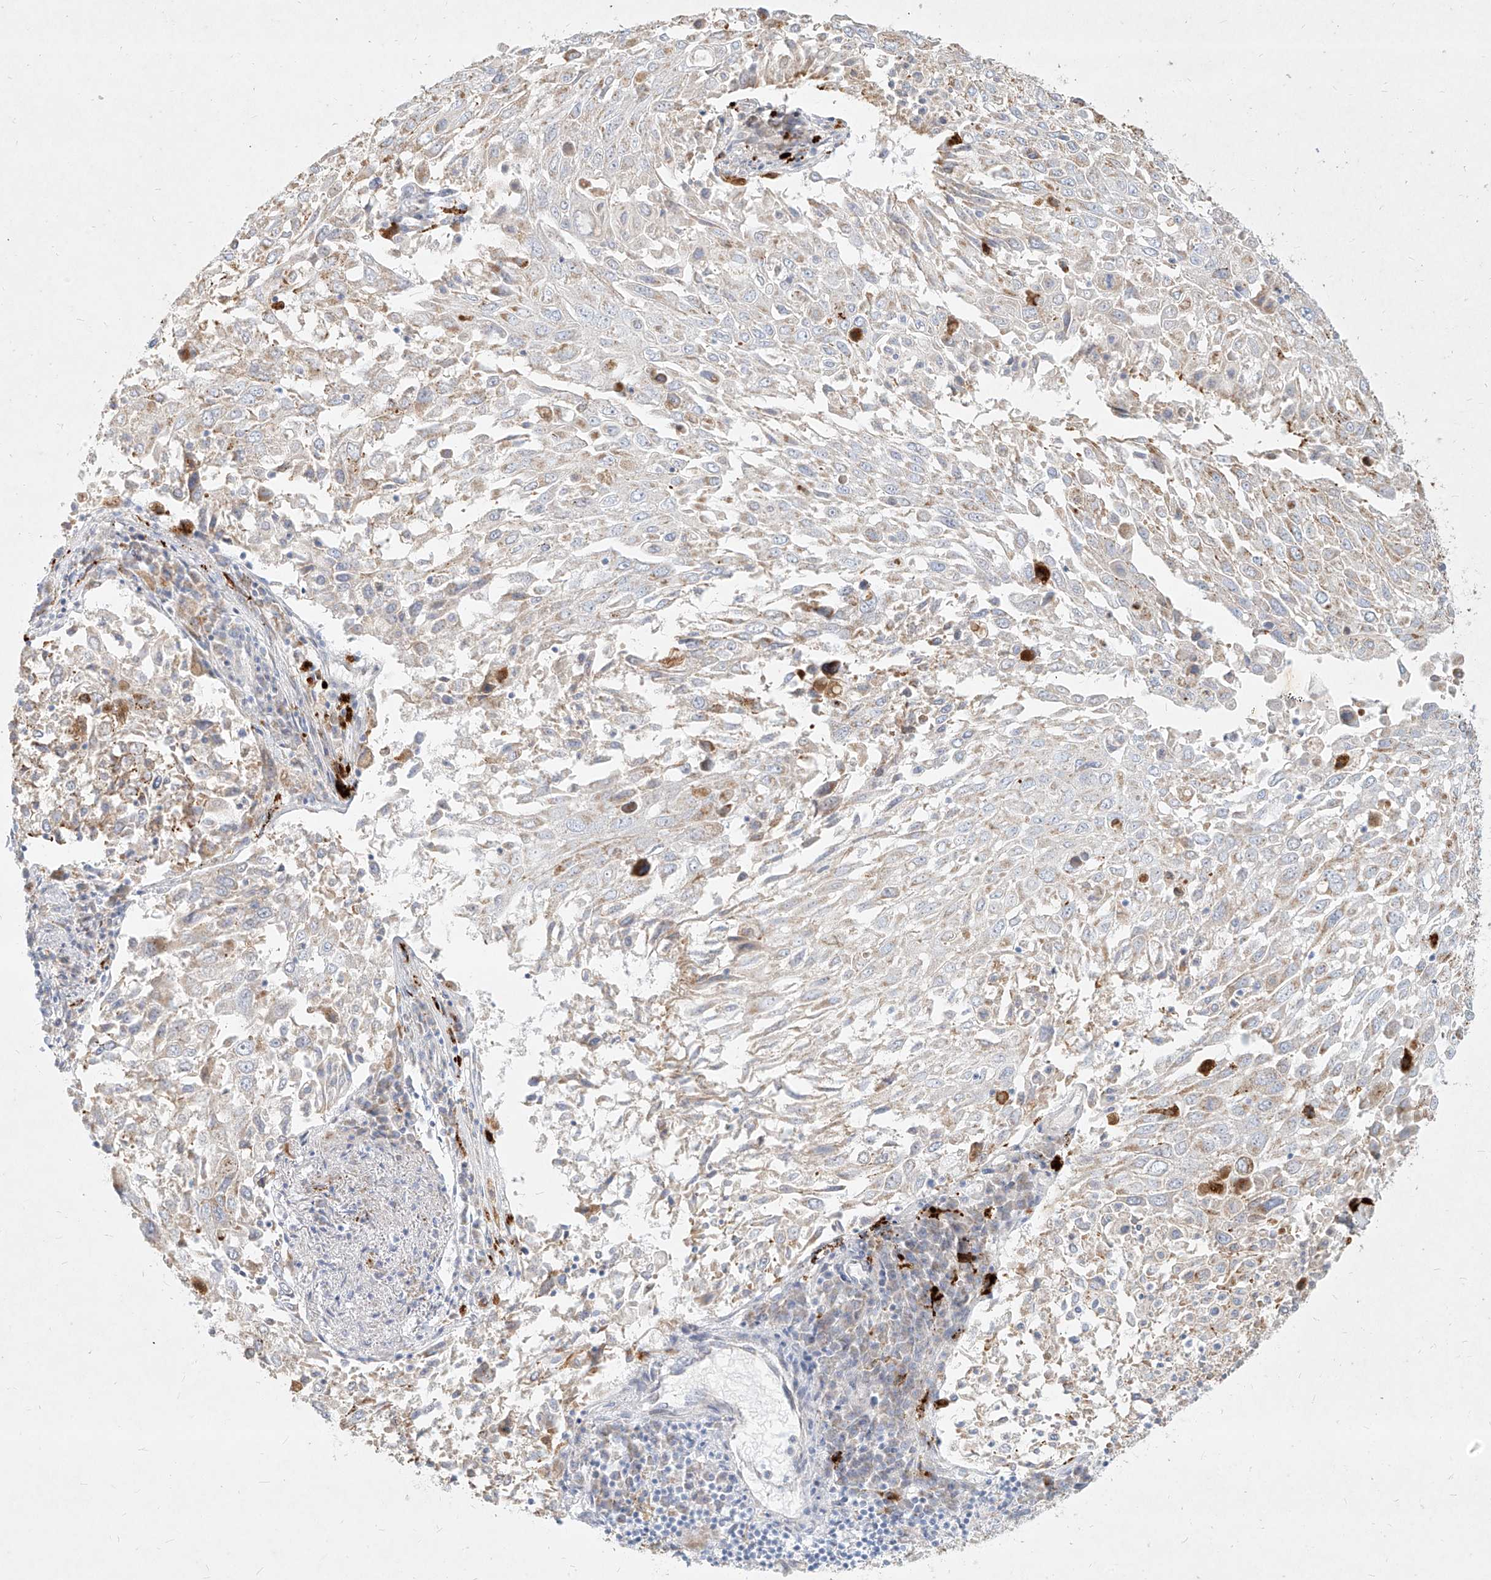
{"staining": {"intensity": "weak", "quantity": "25%-75%", "location": "cytoplasmic/membranous"}, "tissue": "lung cancer", "cell_type": "Tumor cells", "image_type": "cancer", "snomed": [{"axis": "morphology", "description": "Squamous cell carcinoma, NOS"}, {"axis": "topography", "description": "Lung"}], "caption": "IHC staining of lung cancer (squamous cell carcinoma), which reveals low levels of weak cytoplasmic/membranous expression in approximately 25%-75% of tumor cells indicating weak cytoplasmic/membranous protein staining. The staining was performed using DAB (3,3'-diaminobenzidine) (brown) for protein detection and nuclei were counterstained in hematoxylin (blue).", "gene": "MTX2", "patient": {"sex": "male", "age": 65}}